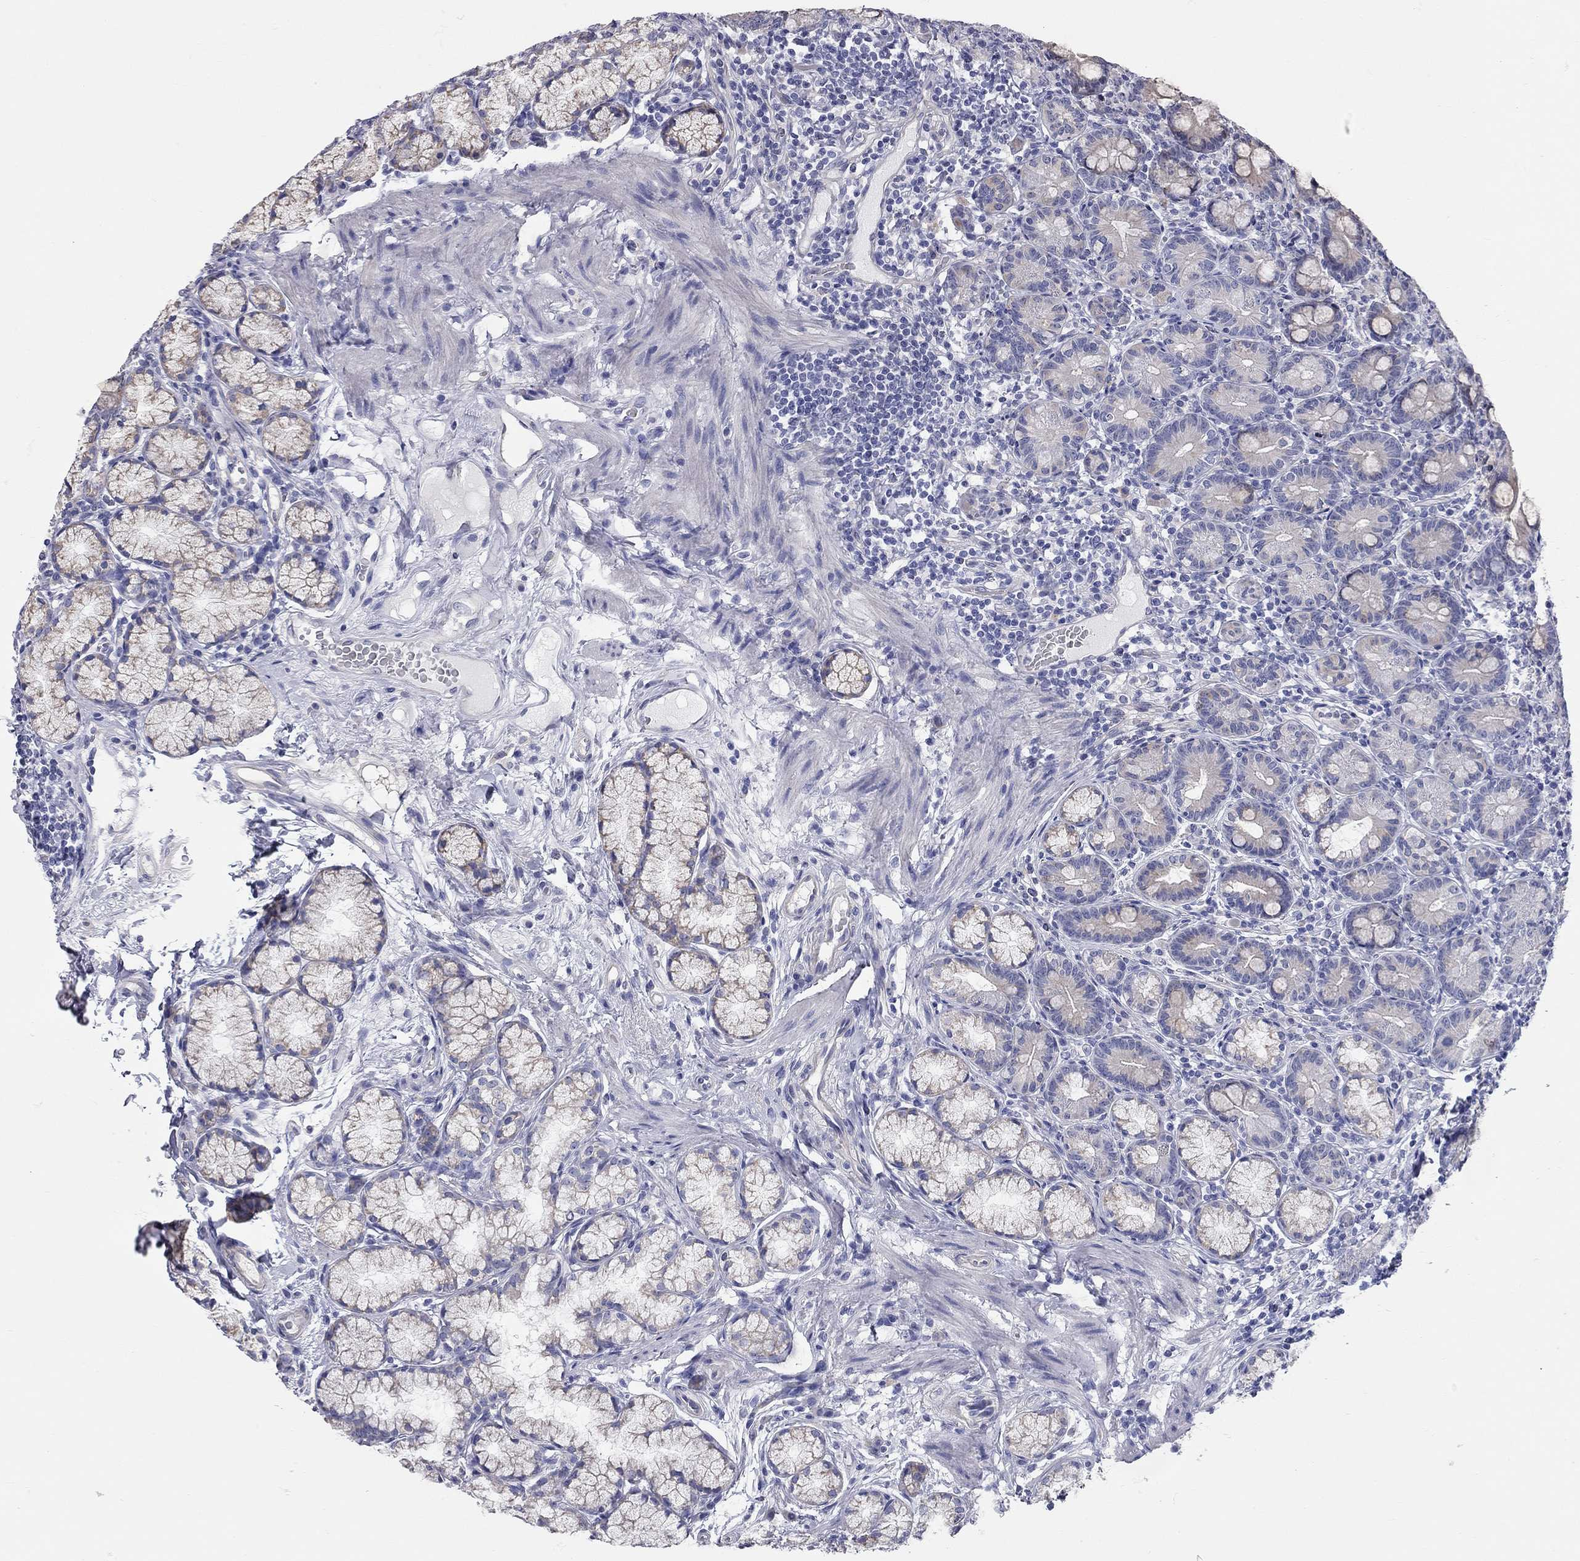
{"staining": {"intensity": "negative", "quantity": "none", "location": "none"}, "tissue": "duodenum", "cell_type": "Glandular cells", "image_type": "normal", "snomed": [{"axis": "morphology", "description": "Normal tissue, NOS"}, {"axis": "topography", "description": "Duodenum"}], "caption": "Protein analysis of benign duodenum exhibits no significant positivity in glandular cells.", "gene": "XAGE2", "patient": {"sex": "female", "age": 67}}